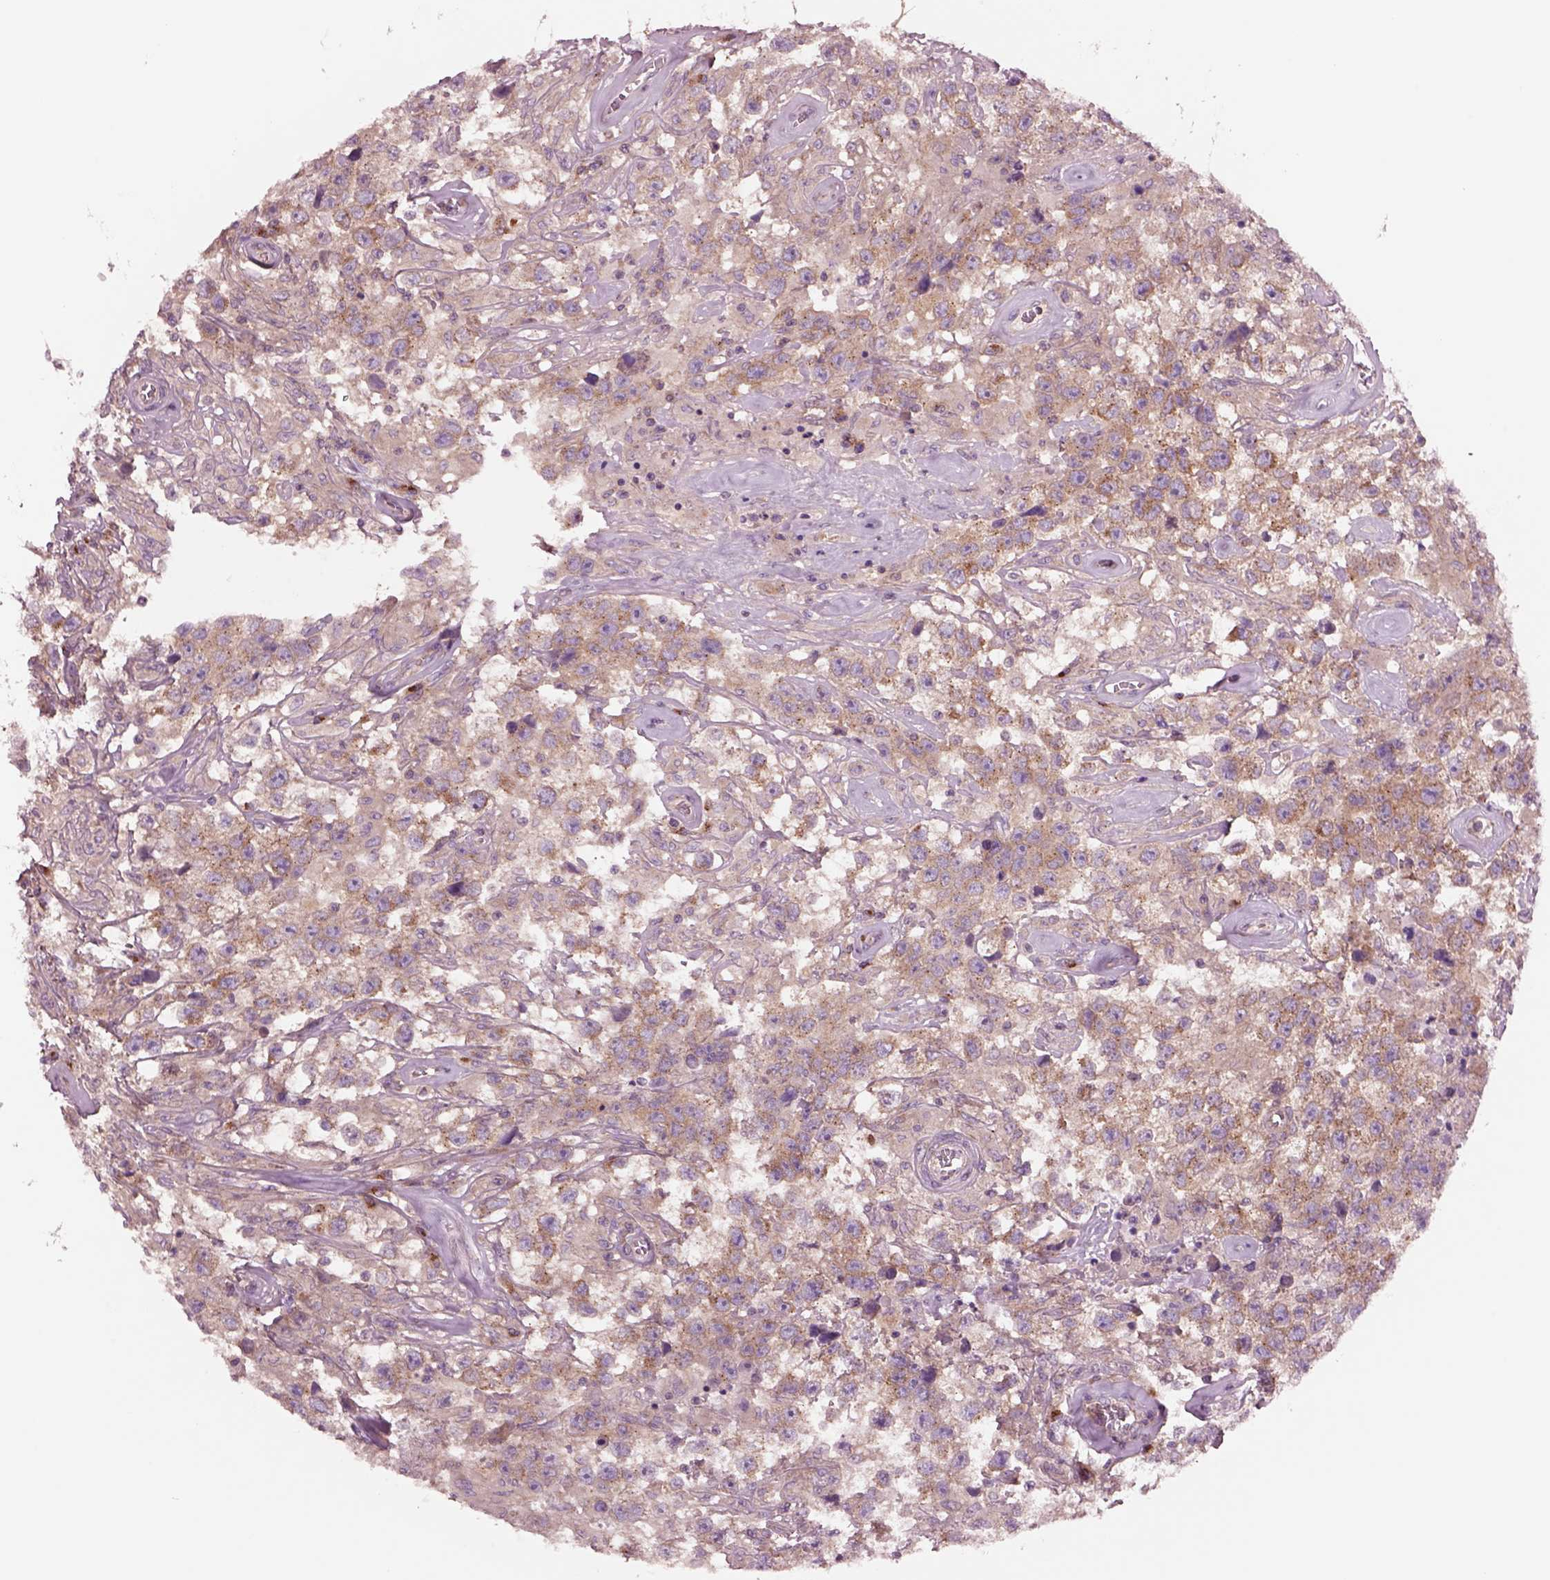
{"staining": {"intensity": "moderate", "quantity": ">75%", "location": "cytoplasmic/membranous"}, "tissue": "testis cancer", "cell_type": "Tumor cells", "image_type": "cancer", "snomed": [{"axis": "morphology", "description": "Seminoma, NOS"}, {"axis": "topography", "description": "Testis"}], "caption": "Protein analysis of testis seminoma tissue reveals moderate cytoplasmic/membranous expression in approximately >75% of tumor cells.", "gene": "SEC23A", "patient": {"sex": "male", "age": 43}}